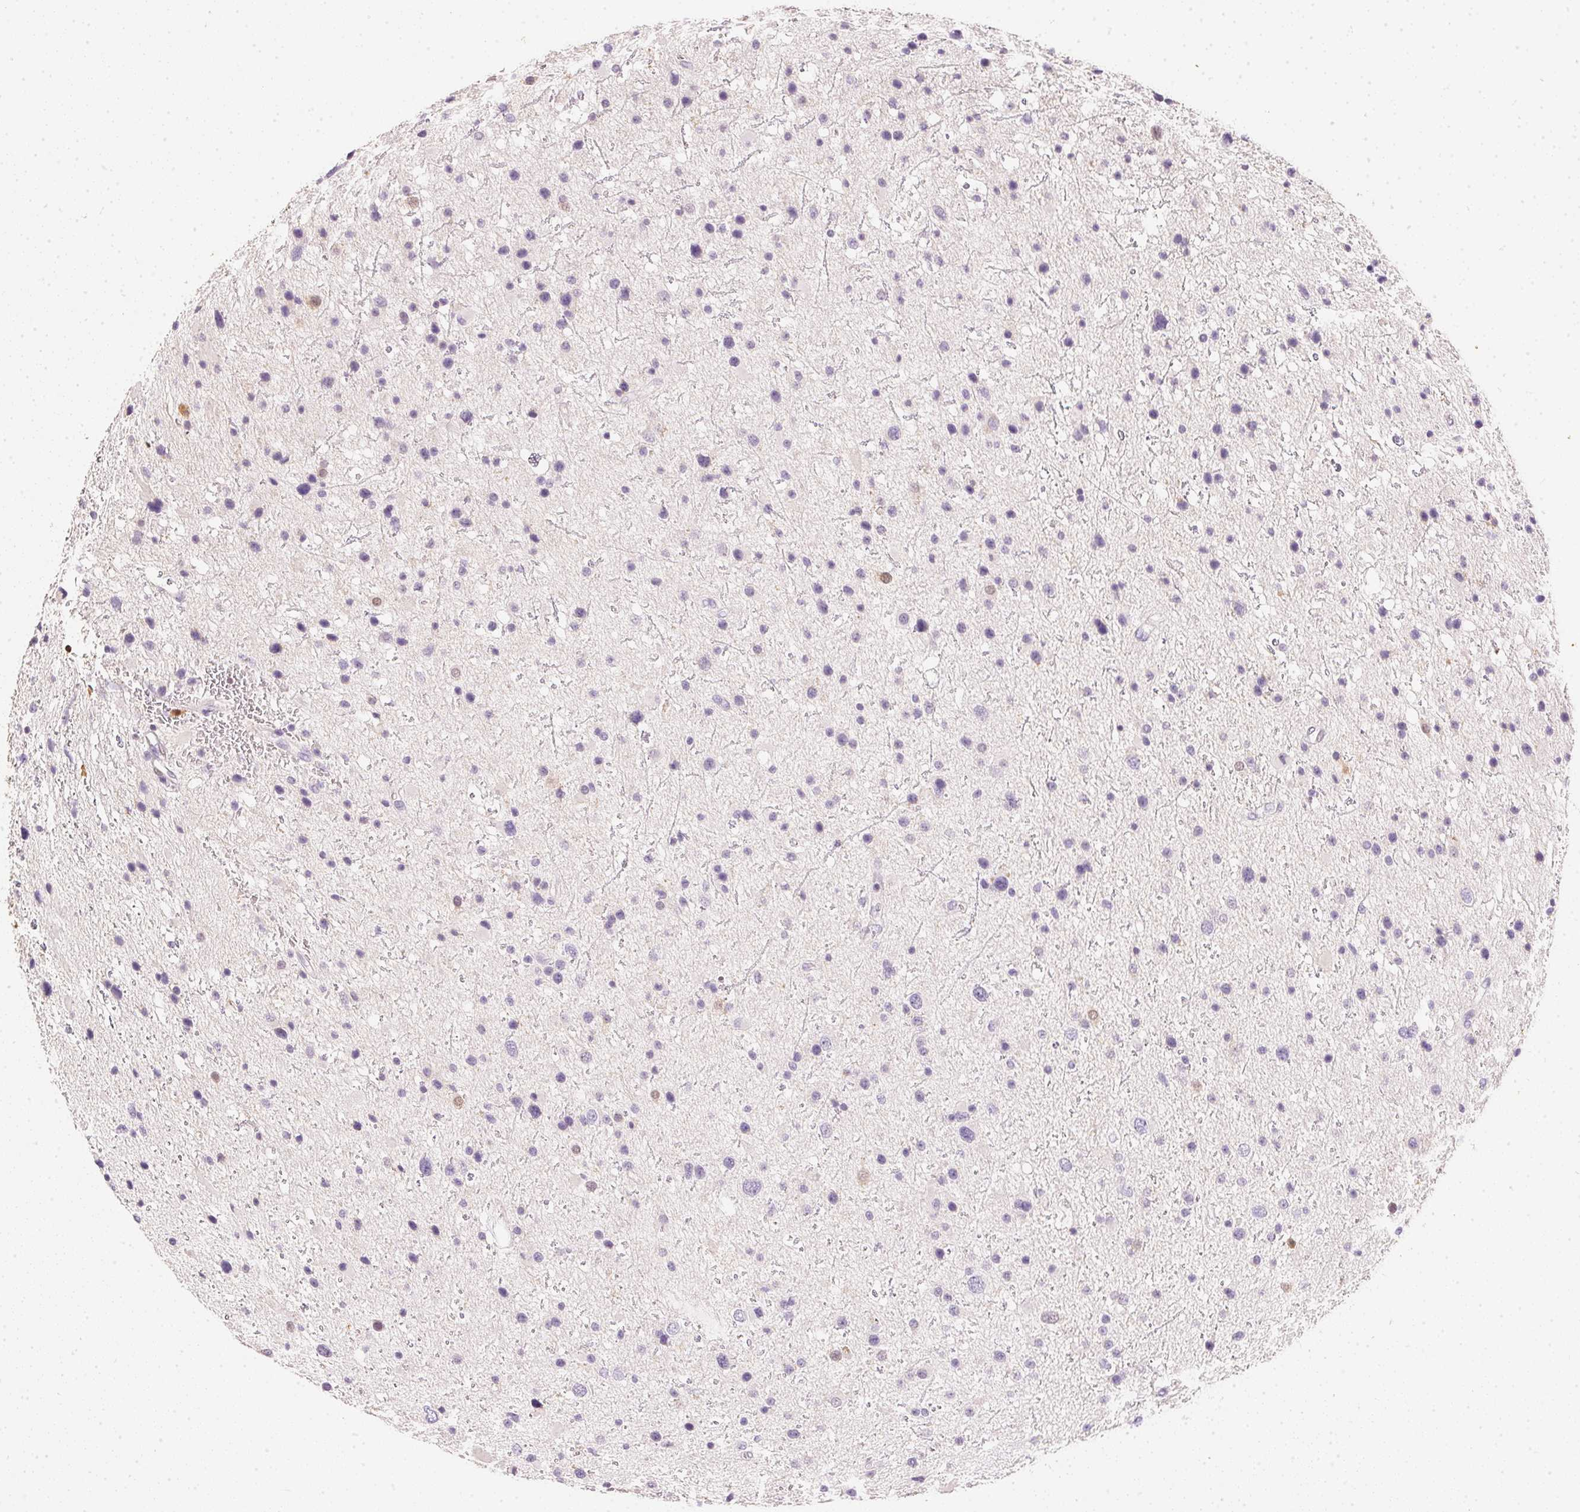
{"staining": {"intensity": "negative", "quantity": "none", "location": "none"}, "tissue": "glioma", "cell_type": "Tumor cells", "image_type": "cancer", "snomed": [{"axis": "morphology", "description": "Glioma, malignant, Low grade"}, {"axis": "topography", "description": "Brain"}], "caption": "Tumor cells are negative for protein expression in human low-grade glioma (malignant).", "gene": "S100A3", "patient": {"sex": "female", "age": 32}}